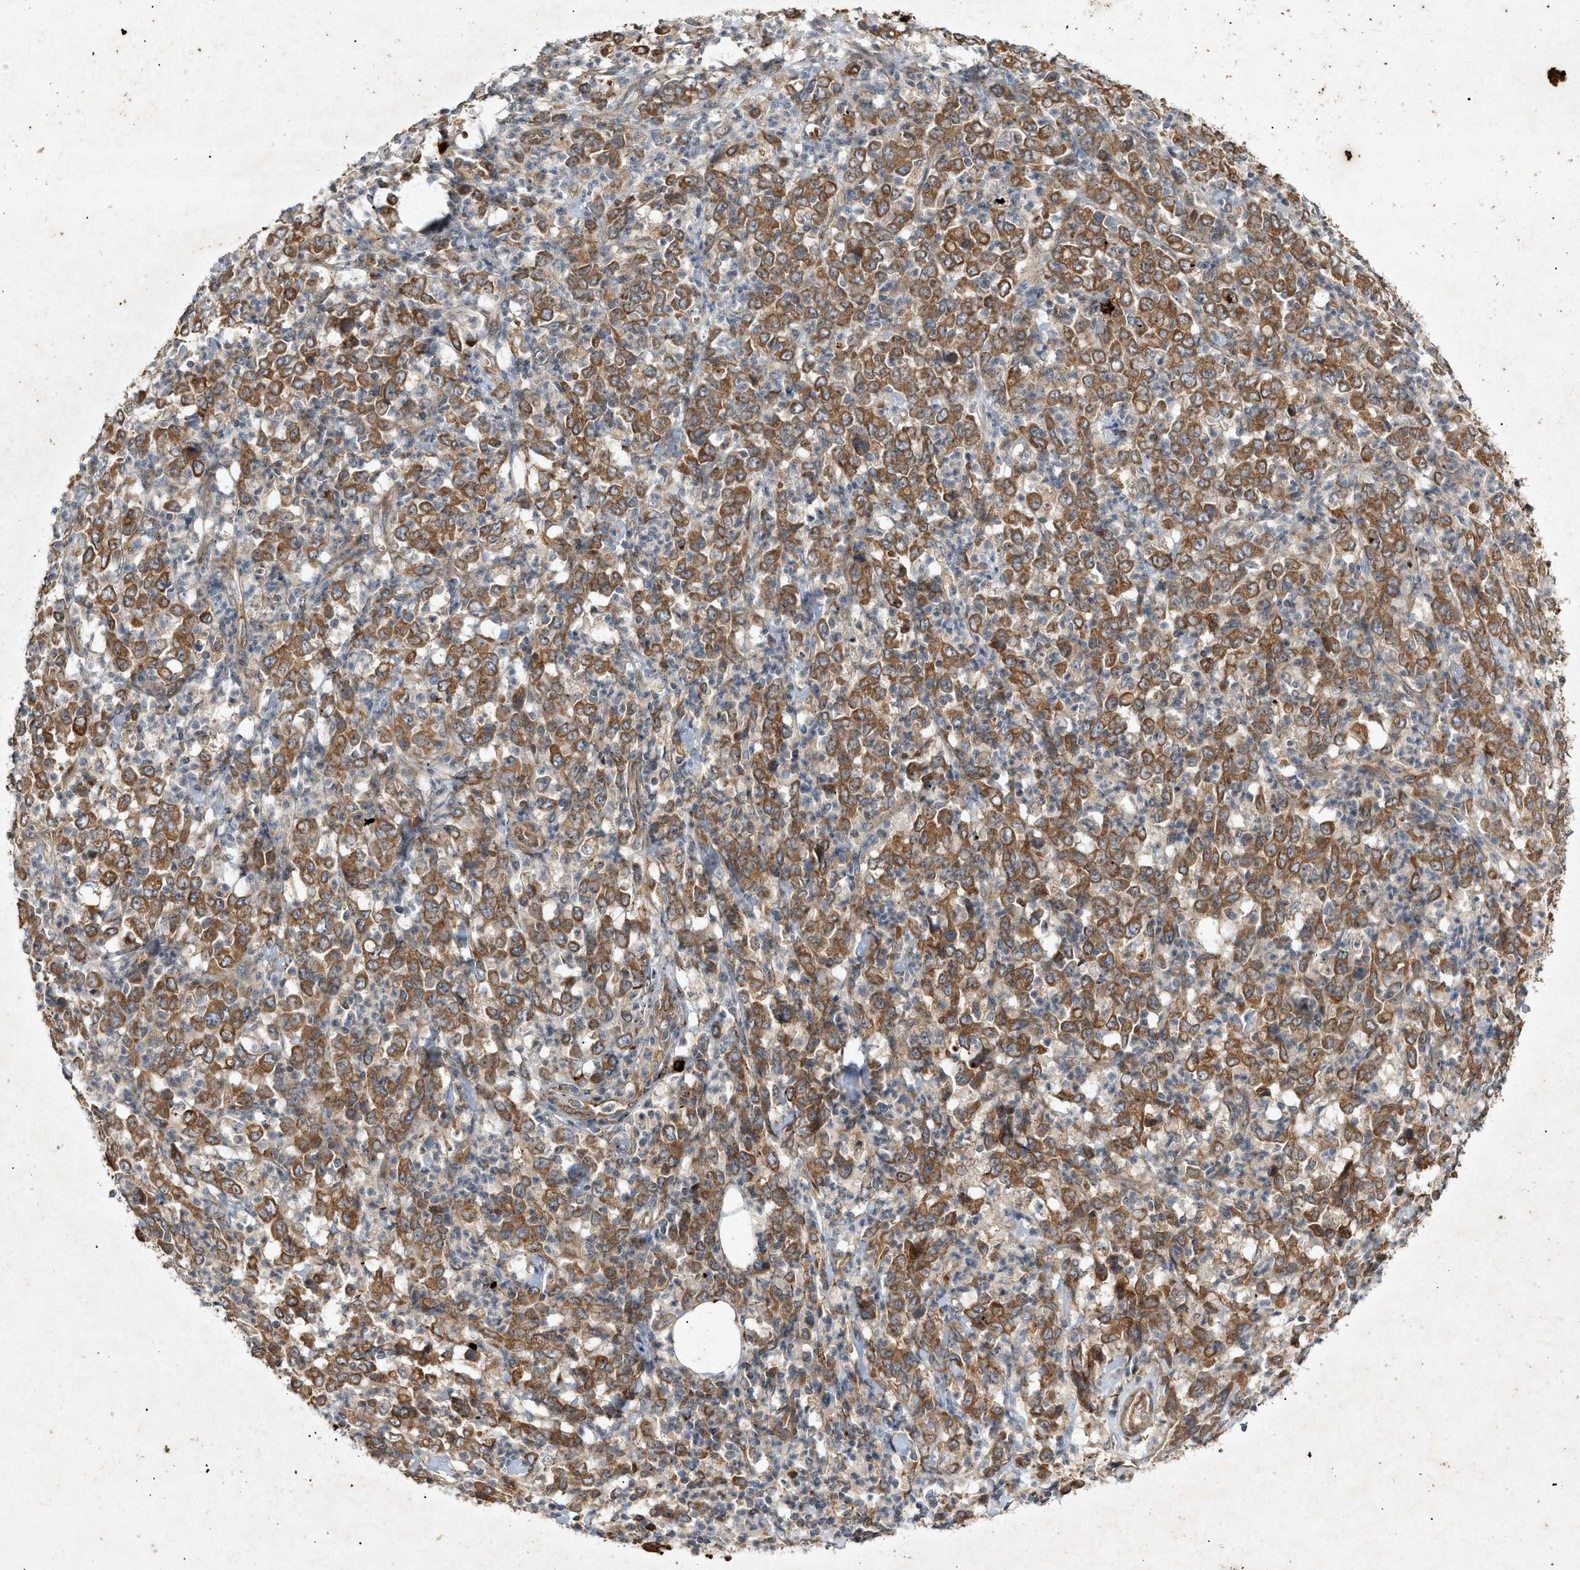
{"staining": {"intensity": "moderate", "quantity": ">75%", "location": "cytoplasmic/membranous"}, "tissue": "stomach cancer", "cell_type": "Tumor cells", "image_type": "cancer", "snomed": [{"axis": "morphology", "description": "Adenocarcinoma, NOS"}, {"axis": "topography", "description": "Stomach, lower"}], "caption": "There is medium levels of moderate cytoplasmic/membranous positivity in tumor cells of adenocarcinoma (stomach), as demonstrated by immunohistochemical staining (brown color).", "gene": "MTCH1", "patient": {"sex": "female", "age": 71}}